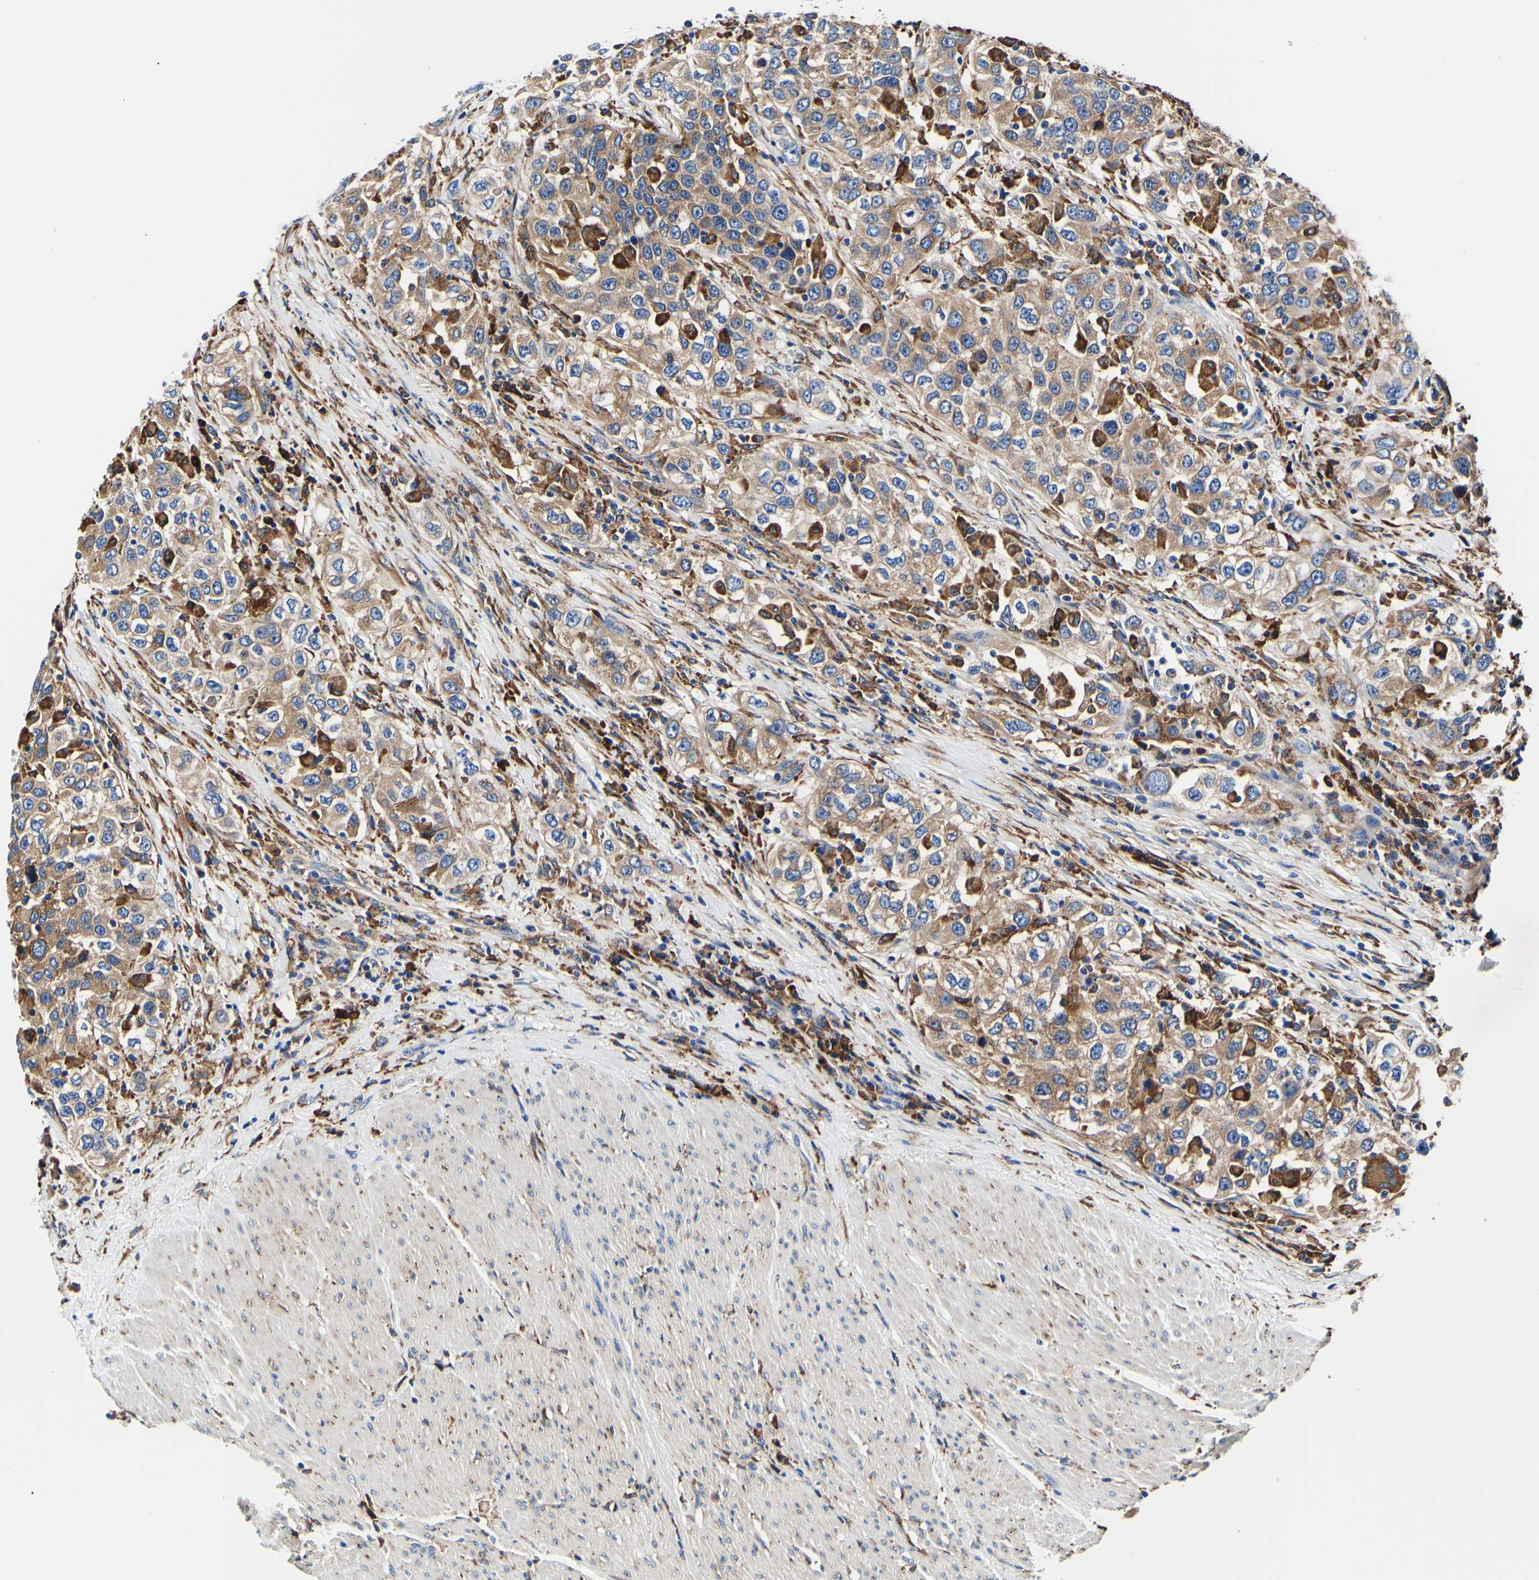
{"staining": {"intensity": "strong", "quantity": "<25%", "location": "cytoplasmic/membranous"}, "tissue": "urothelial cancer", "cell_type": "Tumor cells", "image_type": "cancer", "snomed": [{"axis": "morphology", "description": "Urothelial carcinoma, High grade"}, {"axis": "topography", "description": "Urinary bladder"}], "caption": "Urothelial carcinoma (high-grade) stained with a brown dye displays strong cytoplasmic/membranous positive staining in about <25% of tumor cells.", "gene": "P4HB", "patient": {"sex": "female", "age": 80}}